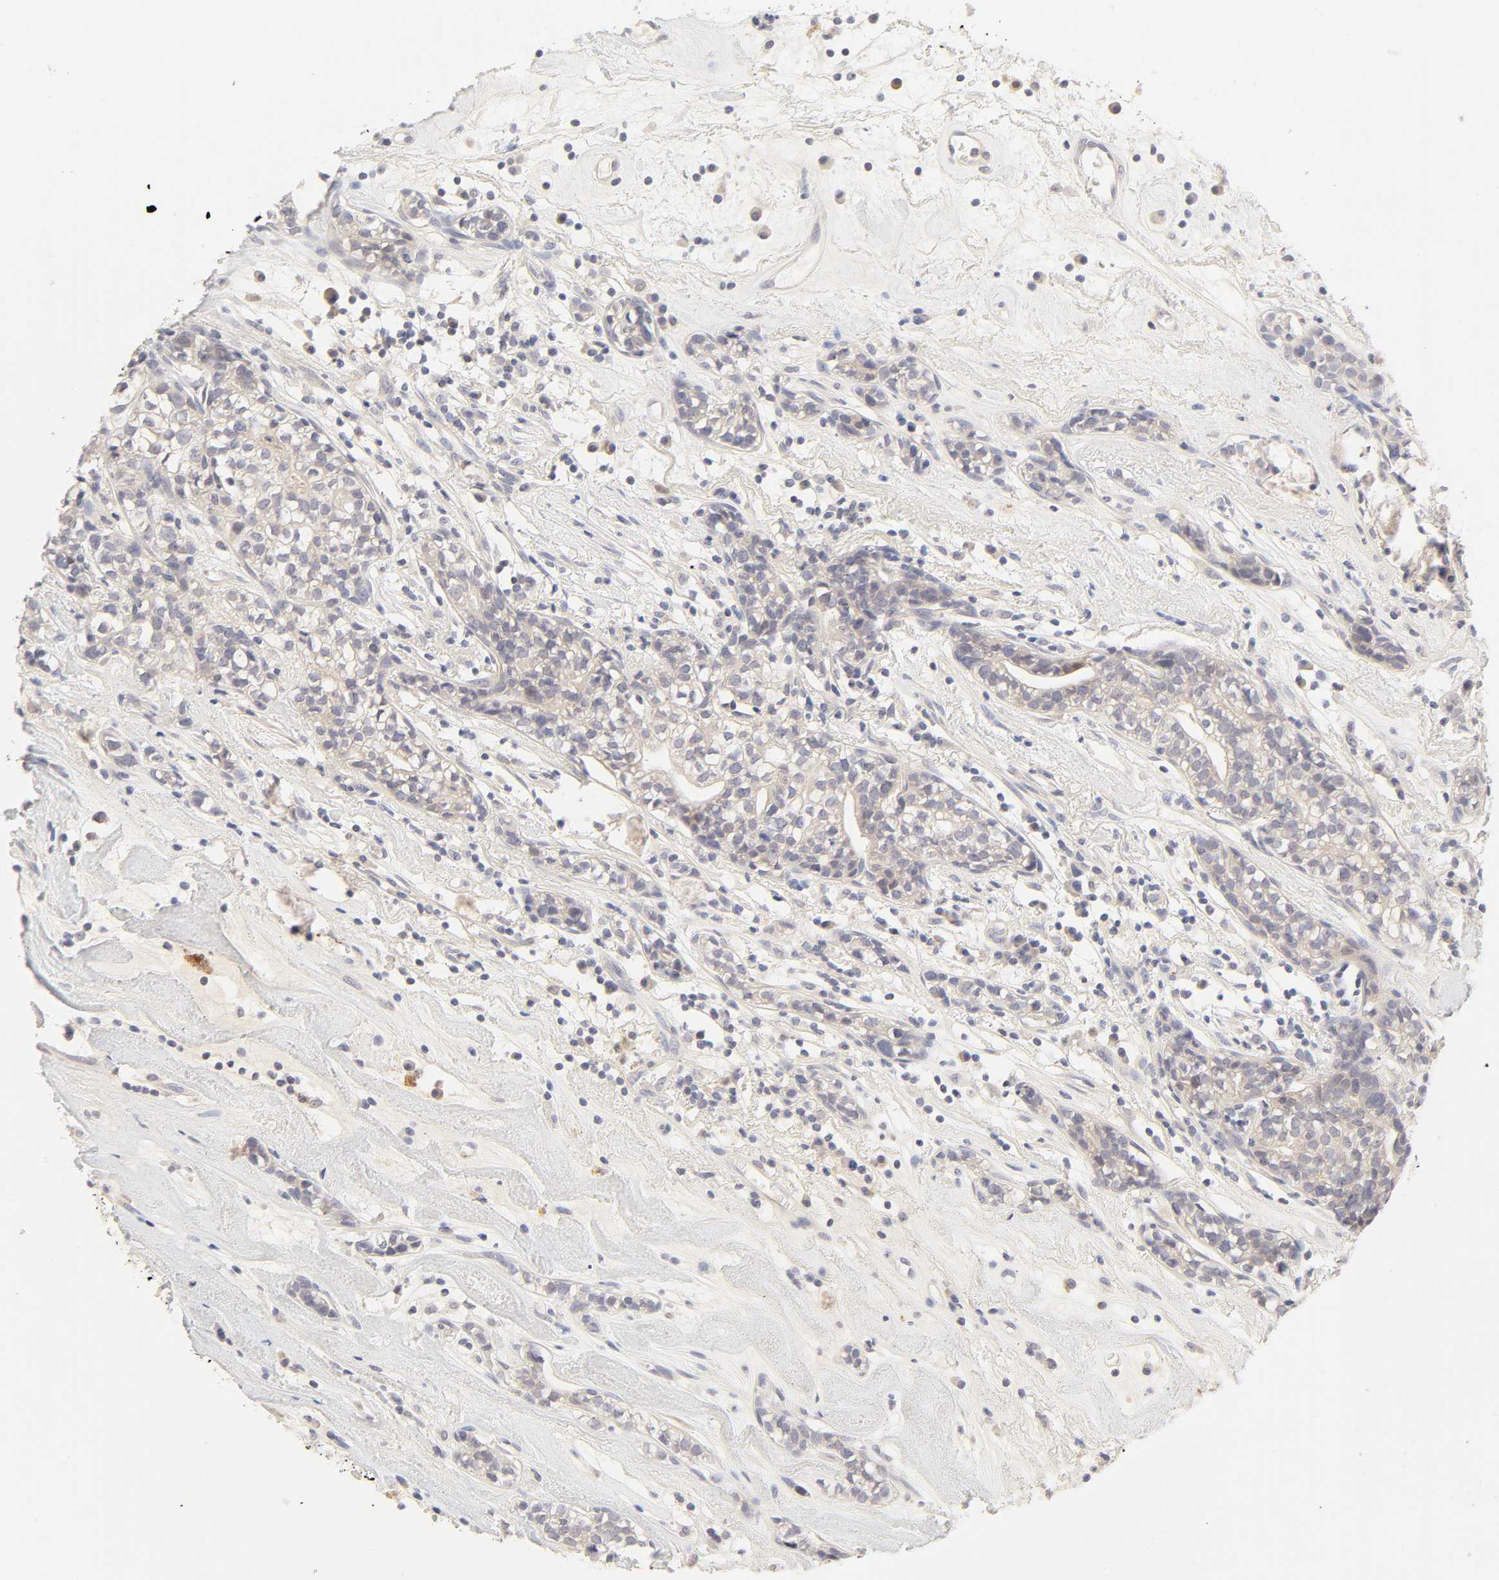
{"staining": {"intensity": "weak", "quantity": "25%-75%", "location": "cytoplasmic/membranous"}, "tissue": "head and neck cancer", "cell_type": "Tumor cells", "image_type": "cancer", "snomed": [{"axis": "morphology", "description": "Adenocarcinoma, NOS"}, {"axis": "topography", "description": "Salivary gland"}, {"axis": "topography", "description": "Head-Neck"}], "caption": "Protein staining reveals weak cytoplasmic/membranous positivity in about 25%-75% of tumor cells in adenocarcinoma (head and neck).", "gene": "CYP4B1", "patient": {"sex": "female", "age": 65}}